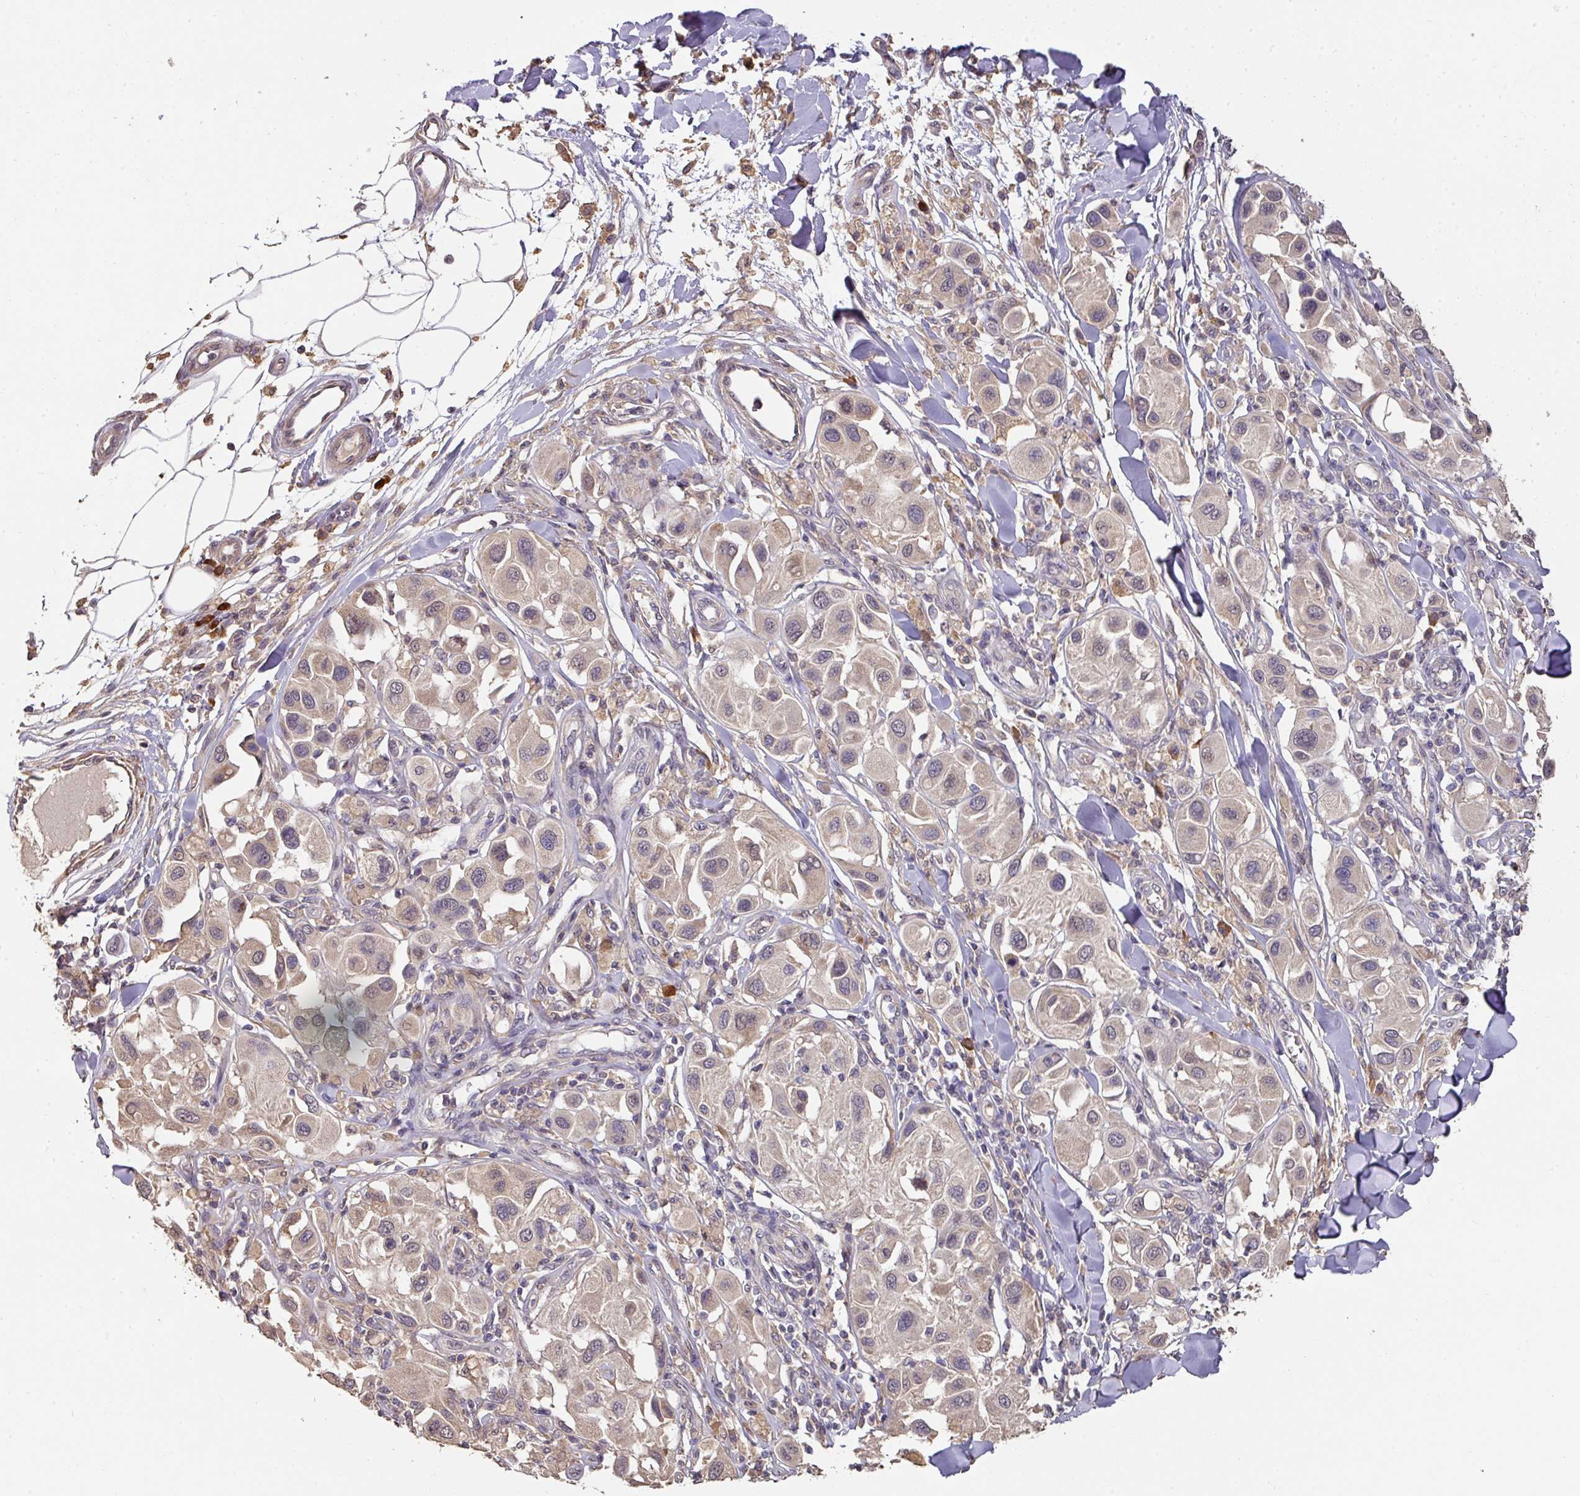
{"staining": {"intensity": "weak", "quantity": "25%-75%", "location": "cytoplasmic/membranous"}, "tissue": "melanoma", "cell_type": "Tumor cells", "image_type": "cancer", "snomed": [{"axis": "morphology", "description": "Malignant melanoma, Metastatic site"}, {"axis": "topography", "description": "Skin"}], "caption": "Melanoma was stained to show a protein in brown. There is low levels of weak cytoplasmic/membranous positivity in approximately 25%-75% of tumor cells. (brown staining indicates protein expression, while blue staining denotes nuclei).", "gene": "ACVR2B", "patient": {"sex": "male", "age": 41}}